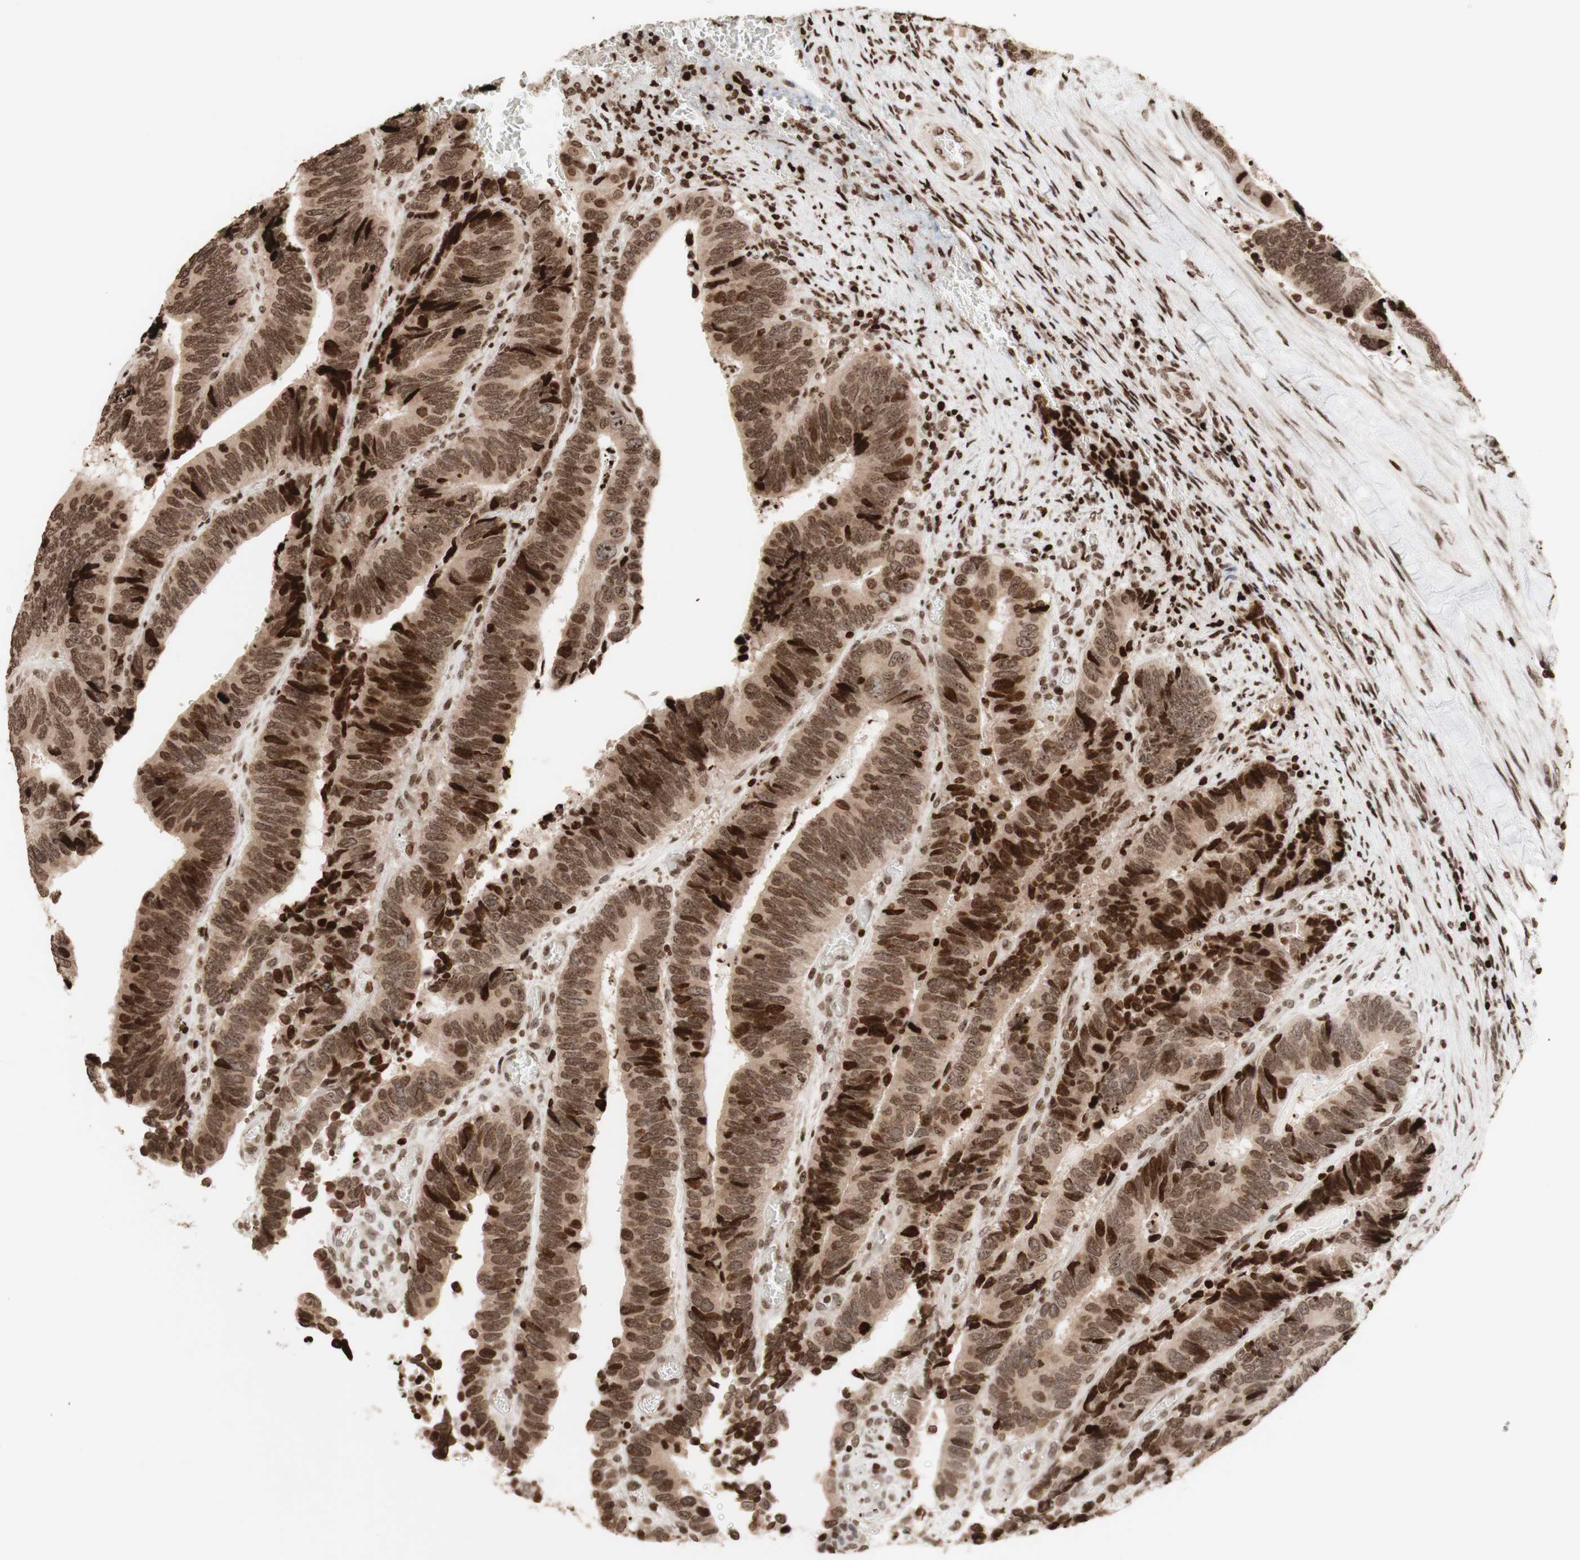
{"staining": {"intensity": "strong", "quantity": ">75%", "location": "cytoplasmic/membranous,nuclear"}, "tissue": "colorectal cancer", "cell_type": "Tumor cells", "image_type": "cancer", "snomed": [{"axis": "morphology", "description": "Adenocarcinoma, NOS"}, {"axis": "topography", "description": "Colon"}], "caption": "Immunohistochemistry staining of colorectal cancer (adenocarcinoma), which exhibits high levels of strong cytoplasmic/membranous and nuclear staining in approximately >75% of tumor cells indicating strong cytoplasmic/membranous and nuclear protein positivity. The staining was performed using DAB (brown) for protein detection and nuclei were counterstained in hematoxylin (blue).", "gene": "NCAPD2", "patient": {"sex": "male", "age": 72}}